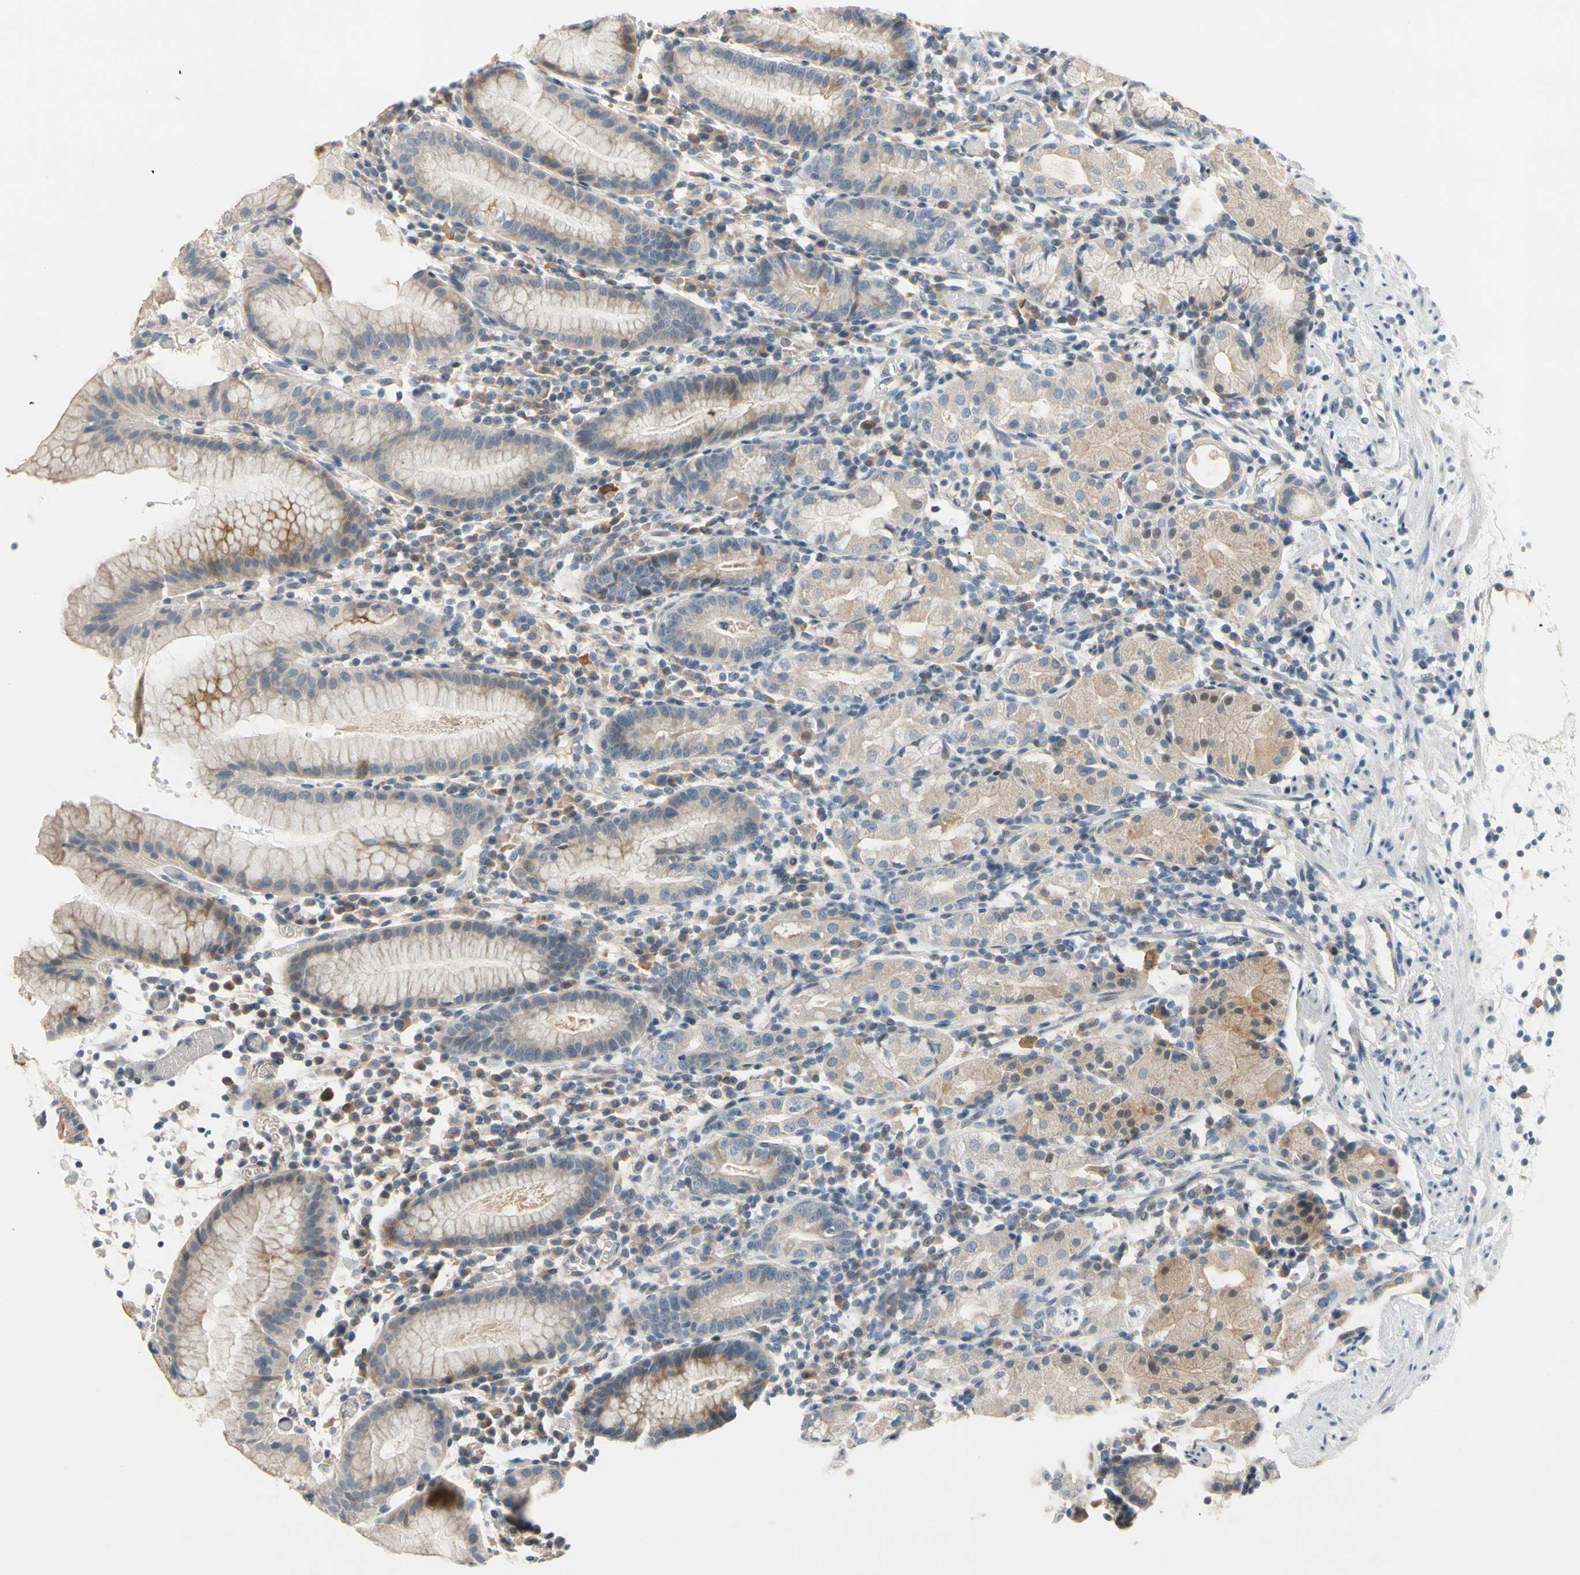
{"staining": {"intensity": "weak", "quantity": ">75%", "location": "cytoplasmic/membranous"}, "tissue": "stomach", "cell_type": "Glandular cells", "image_type": "normal", "snomed": [{"axis": "morphology", "description": "Normal tissue, NOS"}, {"axis": "topography", "description": "Stomach"}, {"axis": "topography", "description": "Stomach, lower"}], "caption": "A high-resolution image shows IHC staining of unremarkable stomach, which reveals weak cytoplasmic/membranous expression in about >75% of glandular cells. (brown staining indicates protein expression, while blue staining denotes nuclei).", "gene": "PIP5K1B", "patient": {"sex": "female", "age": 75}}